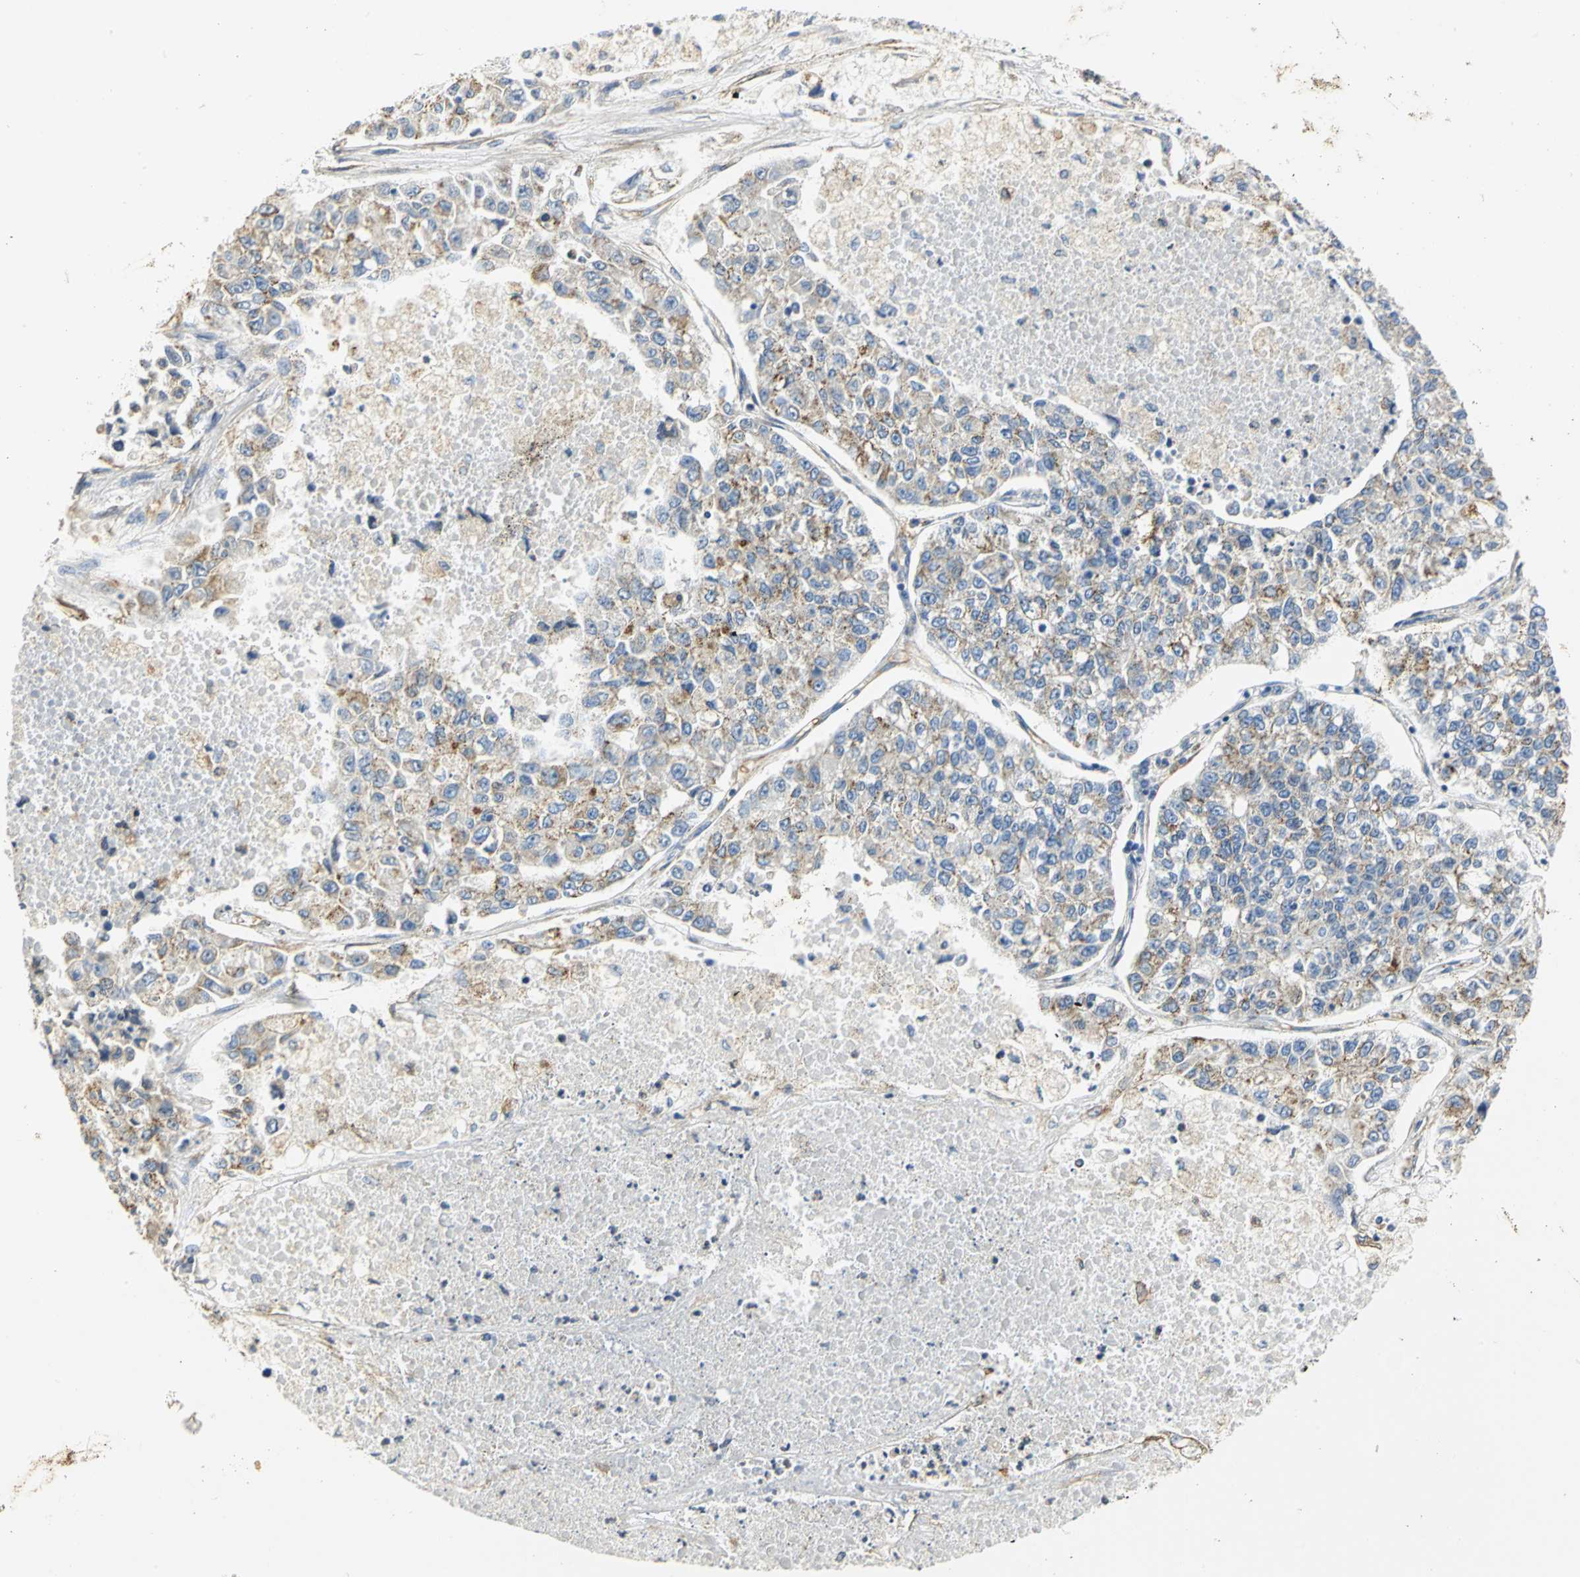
{"staining": {"intensity": "weak", "quantity": "25%-75%", "location": "cytoplasmic/membranous"}, "tissue": "lung cancer", "cell_type": "Tumor cells", "image_type": "cancer", "snomed": [{"axis": "morphology", "description": "Adenocarcinoma, NOS"}, {"axis": "topography", "description": "Lung"}], "caption": "Immunohistochemistry (IHC) (DAB) staining of adenocarcinoma (lung) reveals weak cytoplasmic/membranous protein positivity in approximately 25%-75% of tumor cells.", "gene": "GNRH2", "patient": {"sex": "male", "age": 49}}